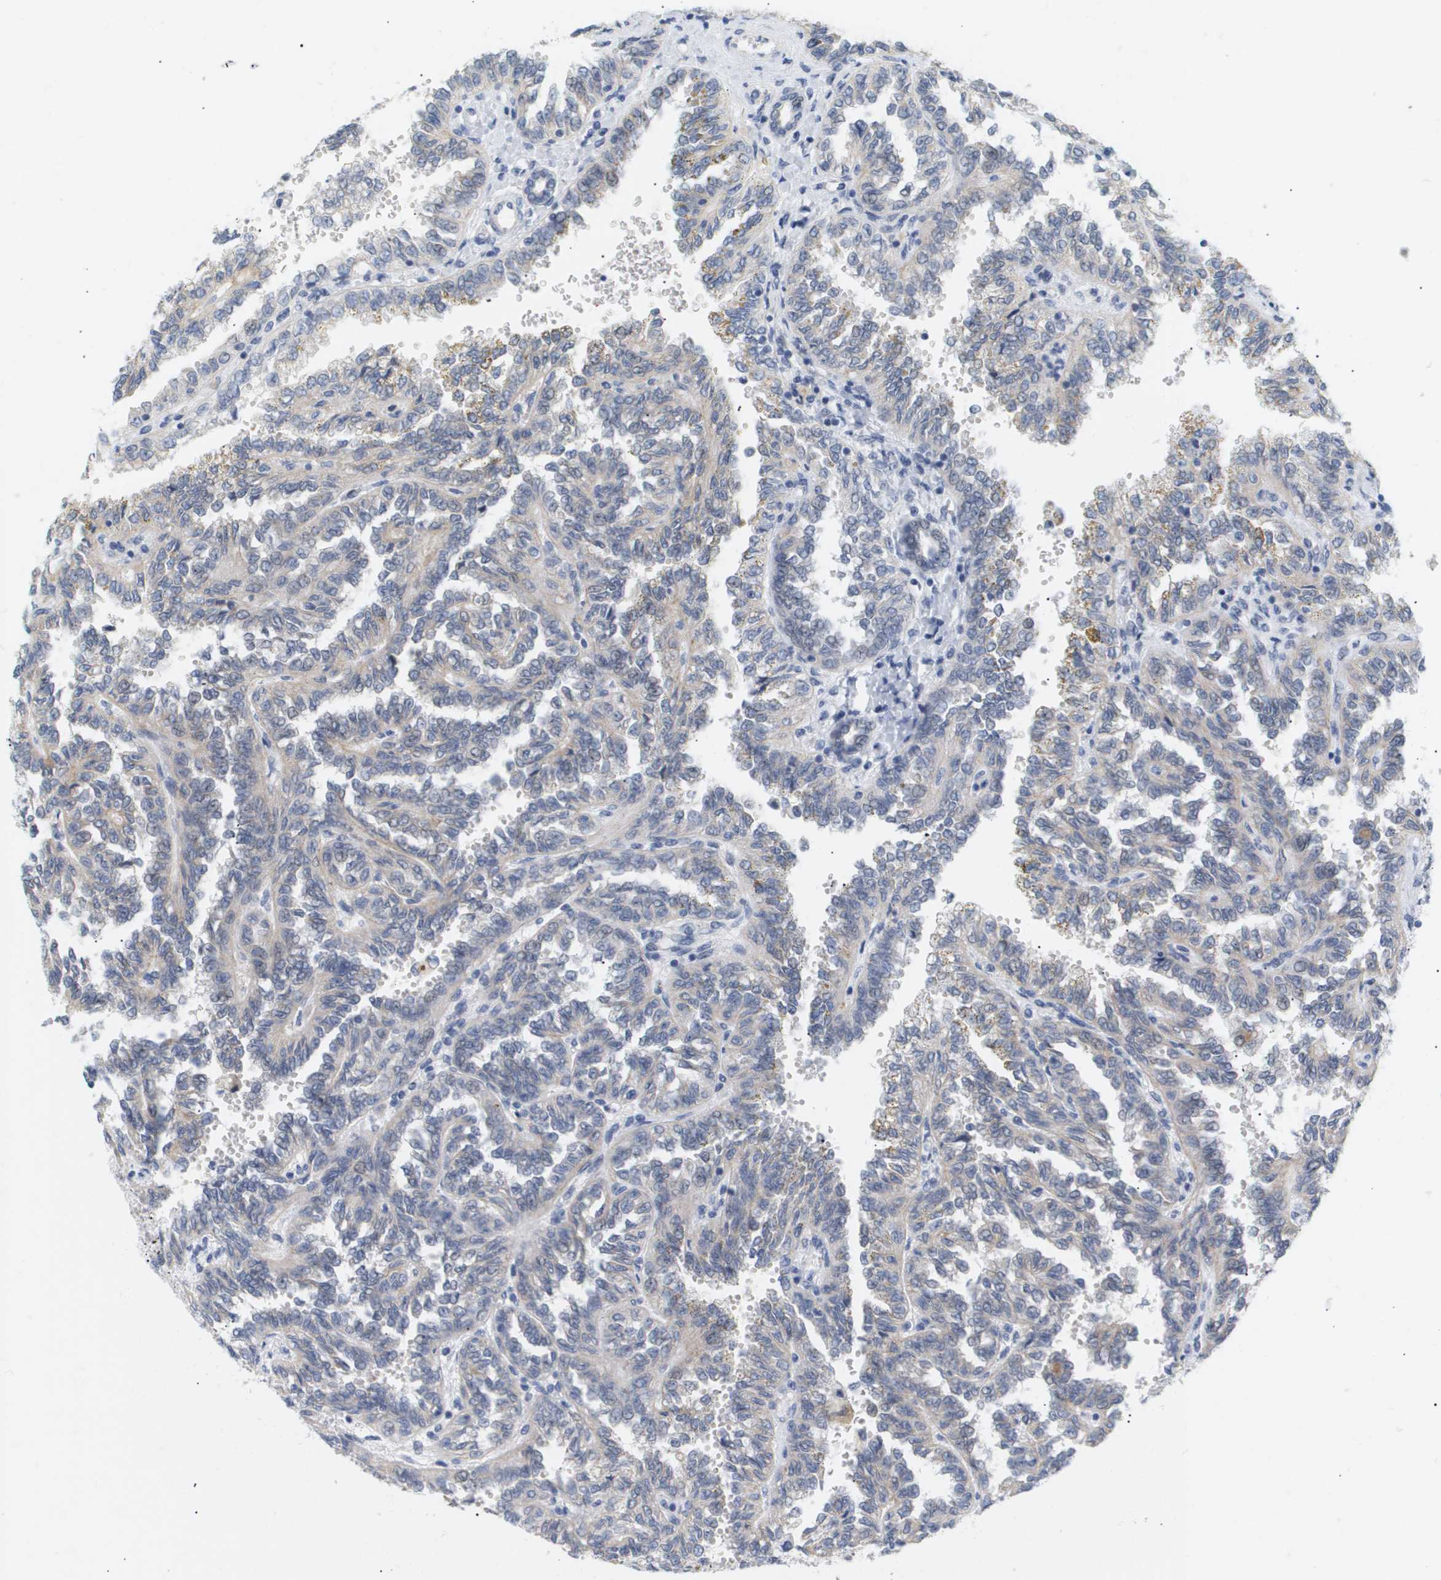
{"staining": {"intensity": "weak", "quantity": "<25%", "location": "cytoplasmic/membranous,nuclear"}, "tissue": "renal cancer", "cell_type": "Tumor cells", "image_type": "cancer", "snomed": [{"axis": "morphology", "description": "Inflammation, NOS"}, {"axis": "morphology", "description": "Adenocarcinoma, NOS"}, {"axis": "topography", "description": "Kidney"}], "caption": "The IHC photomicrograph has no significant expression in tumor cells of renal cancer (adenocarcinoma) tissue.", "gene": "PPARD", "patient": {"sex": "male", "age": 68}}